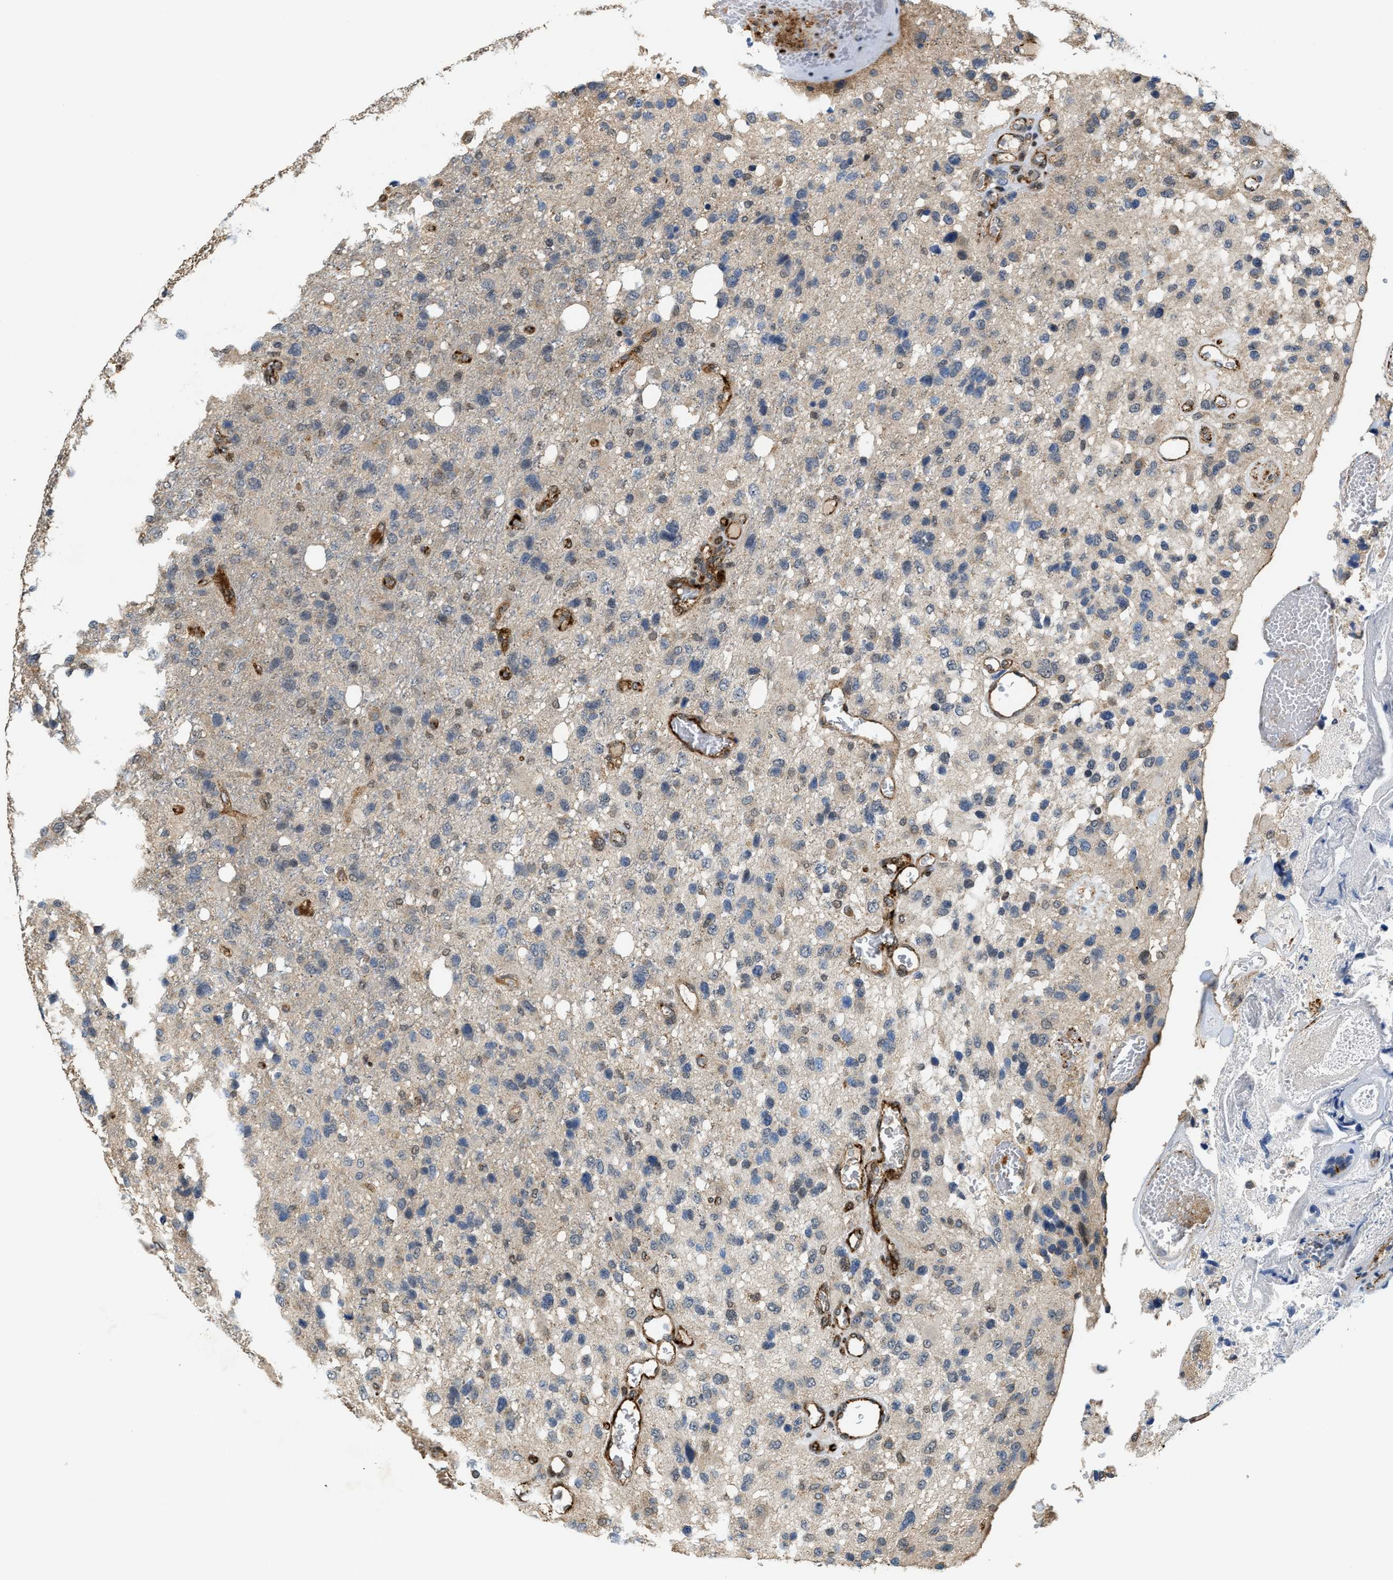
{"staining": {"intensity": "moderate", "quantity": "<25%", "location": "cytoplasmic/membranous,nuclear"}, "tissue": "glioma", "cell_type": "Tumor cells", "image_type": "cancer", "snomed": [{"axis": "morphology", "description": "Glioma, malignant, High grade"}, {"axis": "topography", "description": "Brain"}], "caption": "High-magnification brightfield microscopy of glioma stained with DAB (3,3'-diaminobenzidine) (brown) and counterstained with hematoxylin (blue). tumor cells exhibit moderate cytoplasmic/membranous and nuclear staining is seen in about<25% of cells.", "gene": "DPF2", "patient": {"sex": "female", "age": 58}}